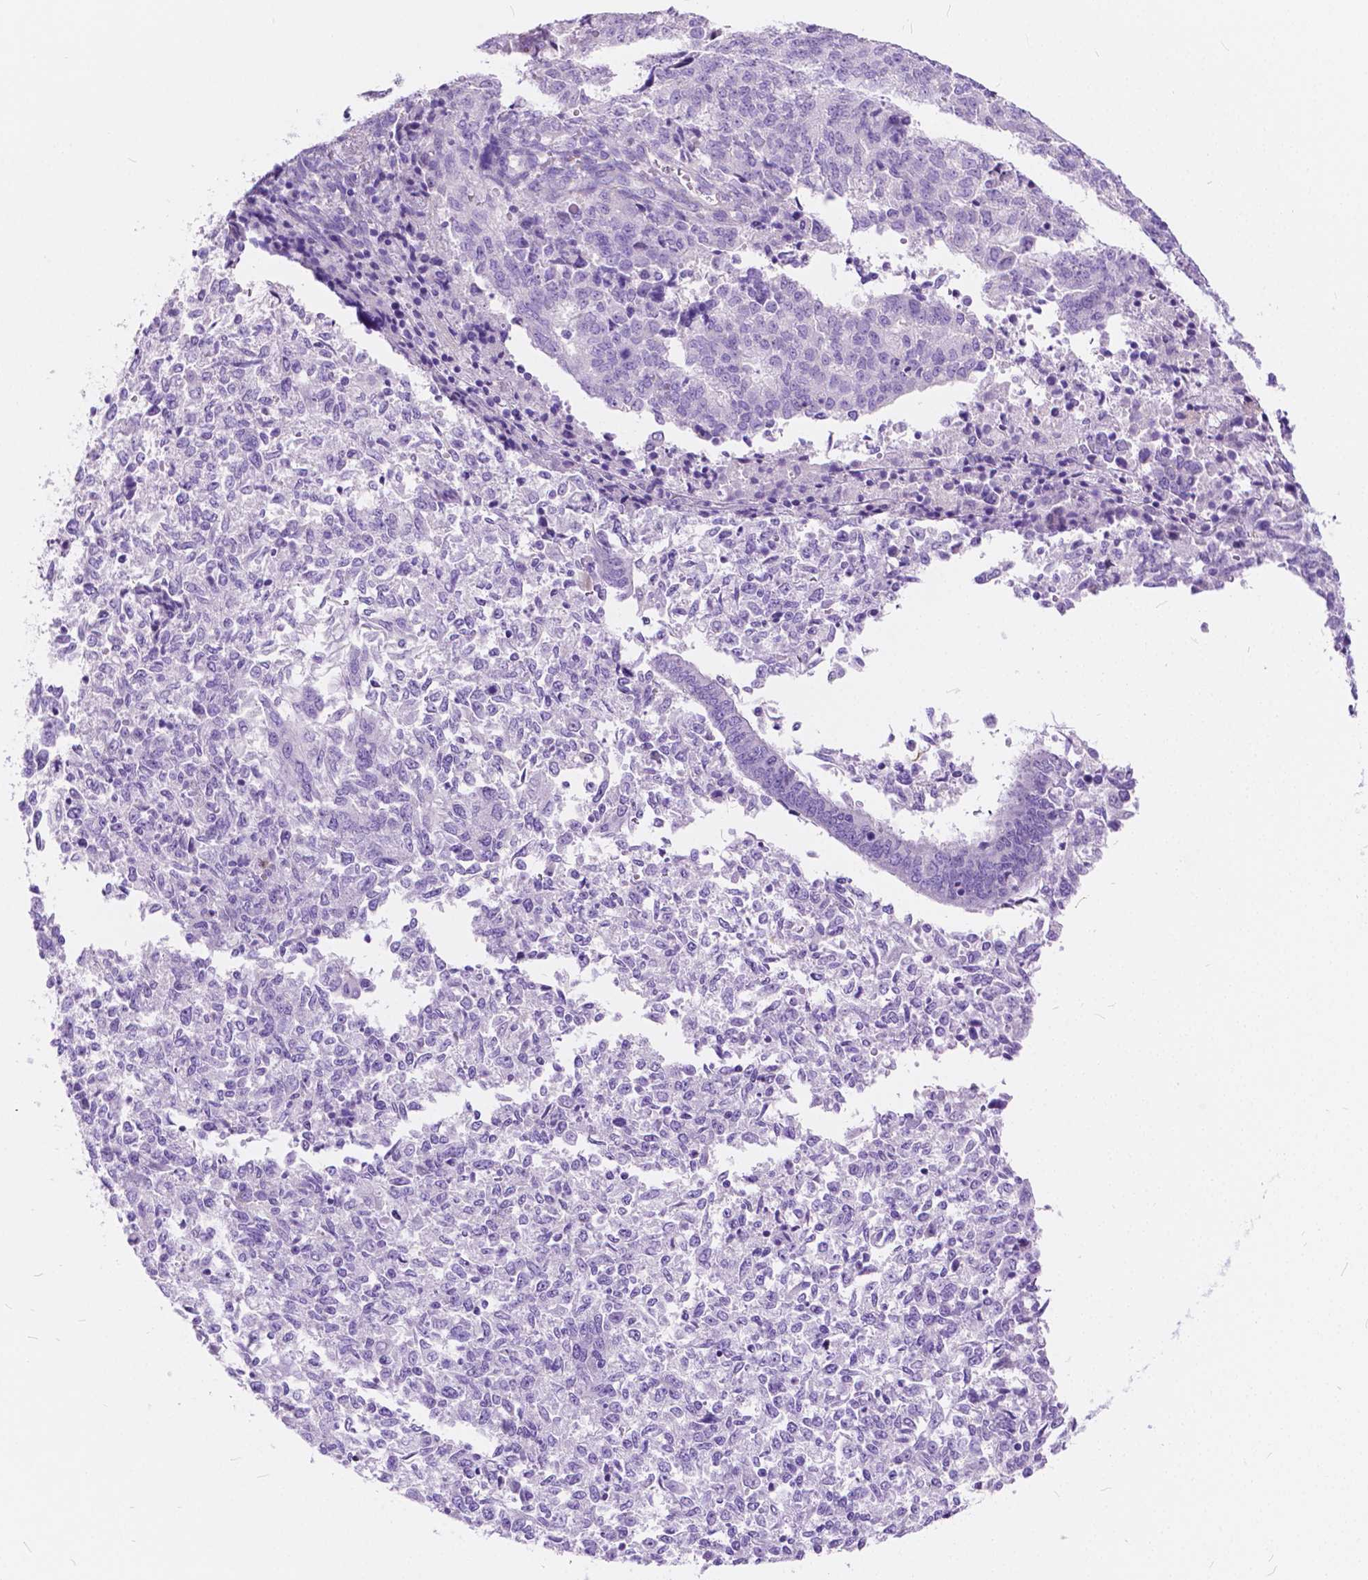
{"staining": {"intensity": "negative", "quantity": "none", "location": "none"}, "tissue": "endometrial cancer", "cell_type": "Tumor cells", "image_type": "cancer", "snomed": [{"axis": "morphology", "description": "Adenocarcinoma, NOS"}, {"axis": "topography", "description": "Endometrium"}], "caption": "Tumor cells show no significant protein staining in adenocarcinoma (endometrial).", "gene": "CHRM1", "patient": {"sex": "female", "age": 50}}